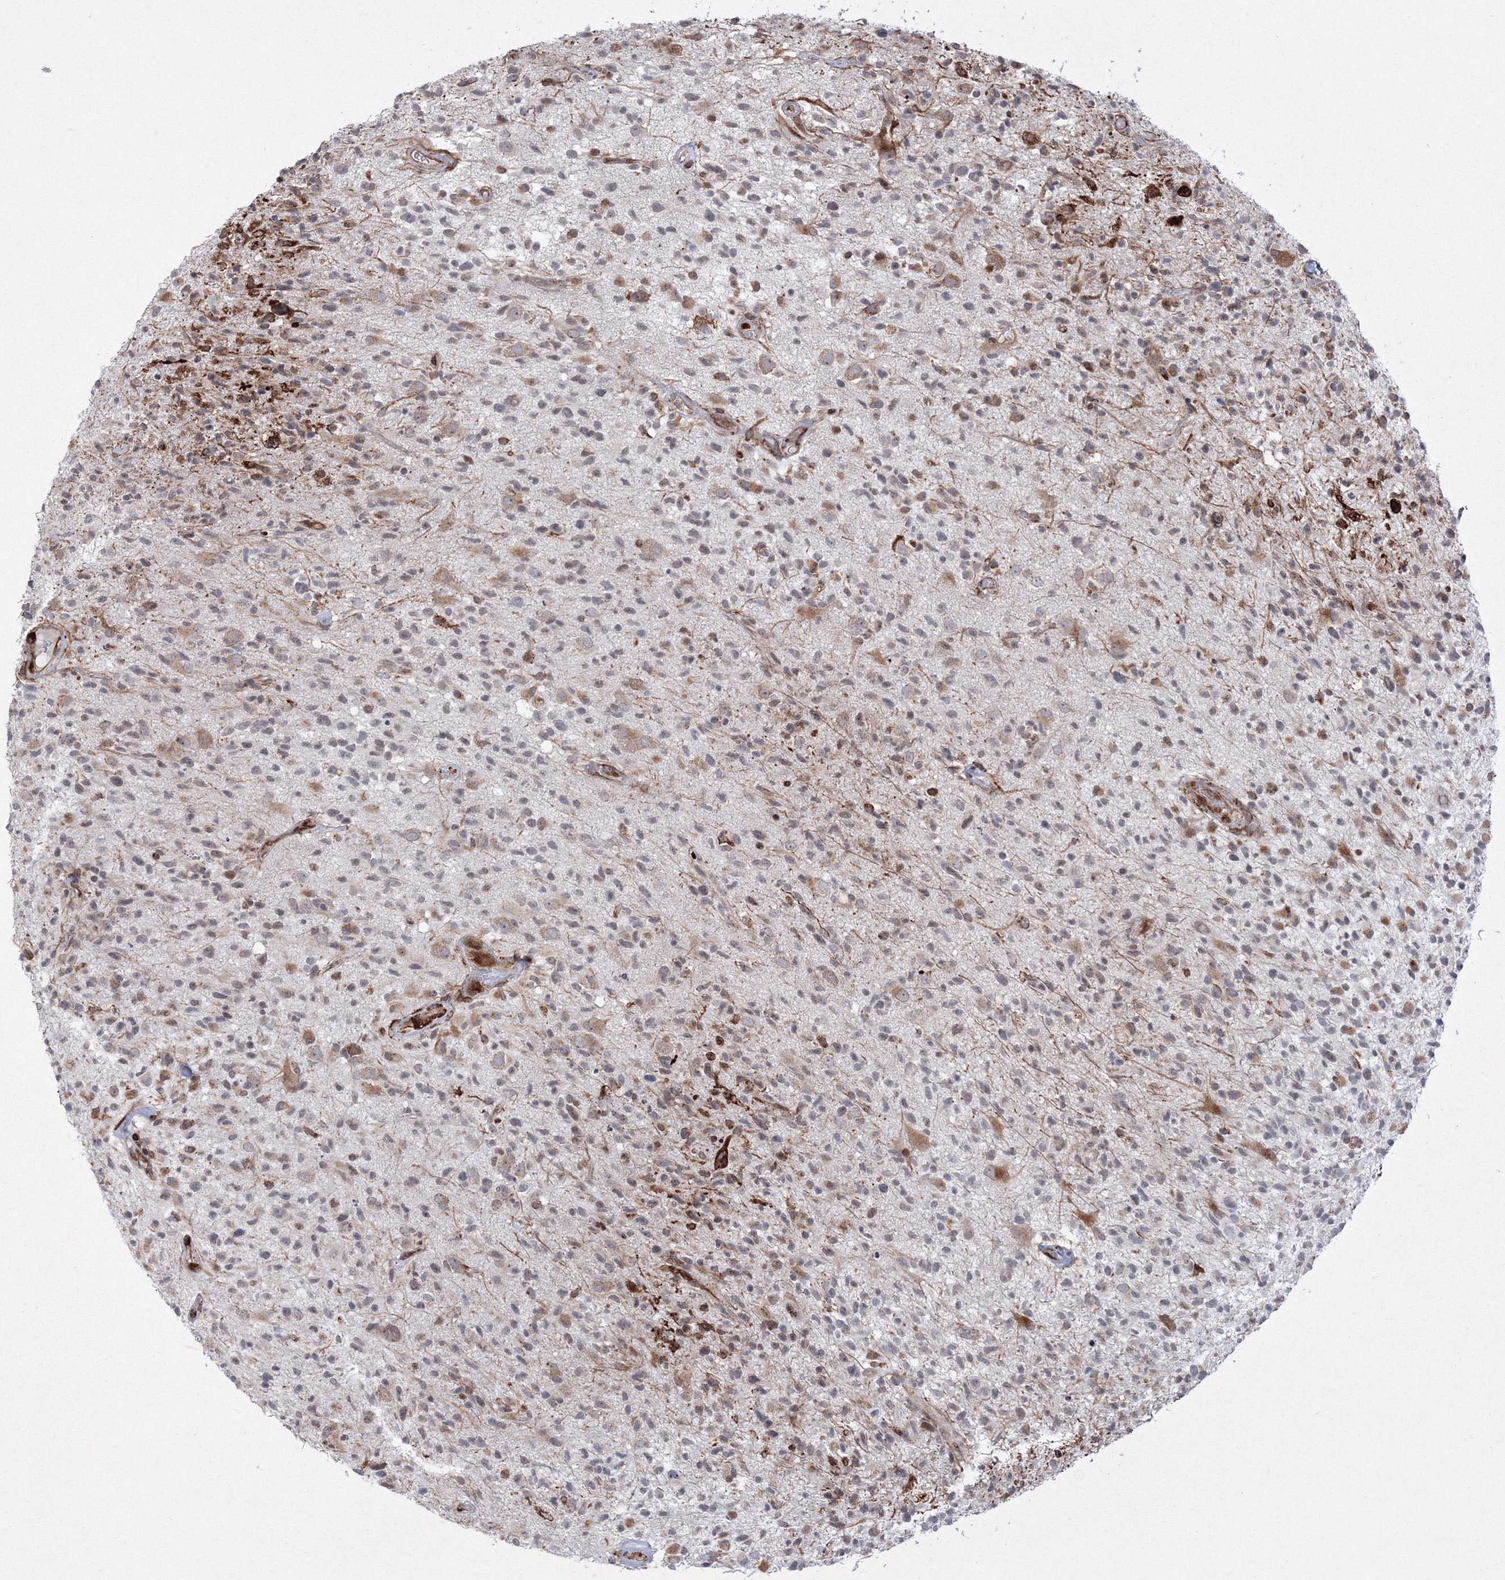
{"staining": {"intensity": "weak", "quantity": "<25%", "location": "cytoplasmic/membranous"}, "tissue": "glioma", "cell_type": "Tumor cells", "image_type": "cancer", "snomed": [{"axis": "morphology", "description": "Glioma, malignant, High grade"}, {"axis": "morphology", "description": "Glioblastoma, NOS"}, {"axis": "topography", "description": "Brain"}], "caption": "Immunohistochemistry (IHC) of human malignant high-grade glioma demonstrates no expression in tumor cells. (DAB immunohistochemistry (IHC), high magnification).", "gene": "EFCAB12", "patient": {"sex": "male", "age": 60}}